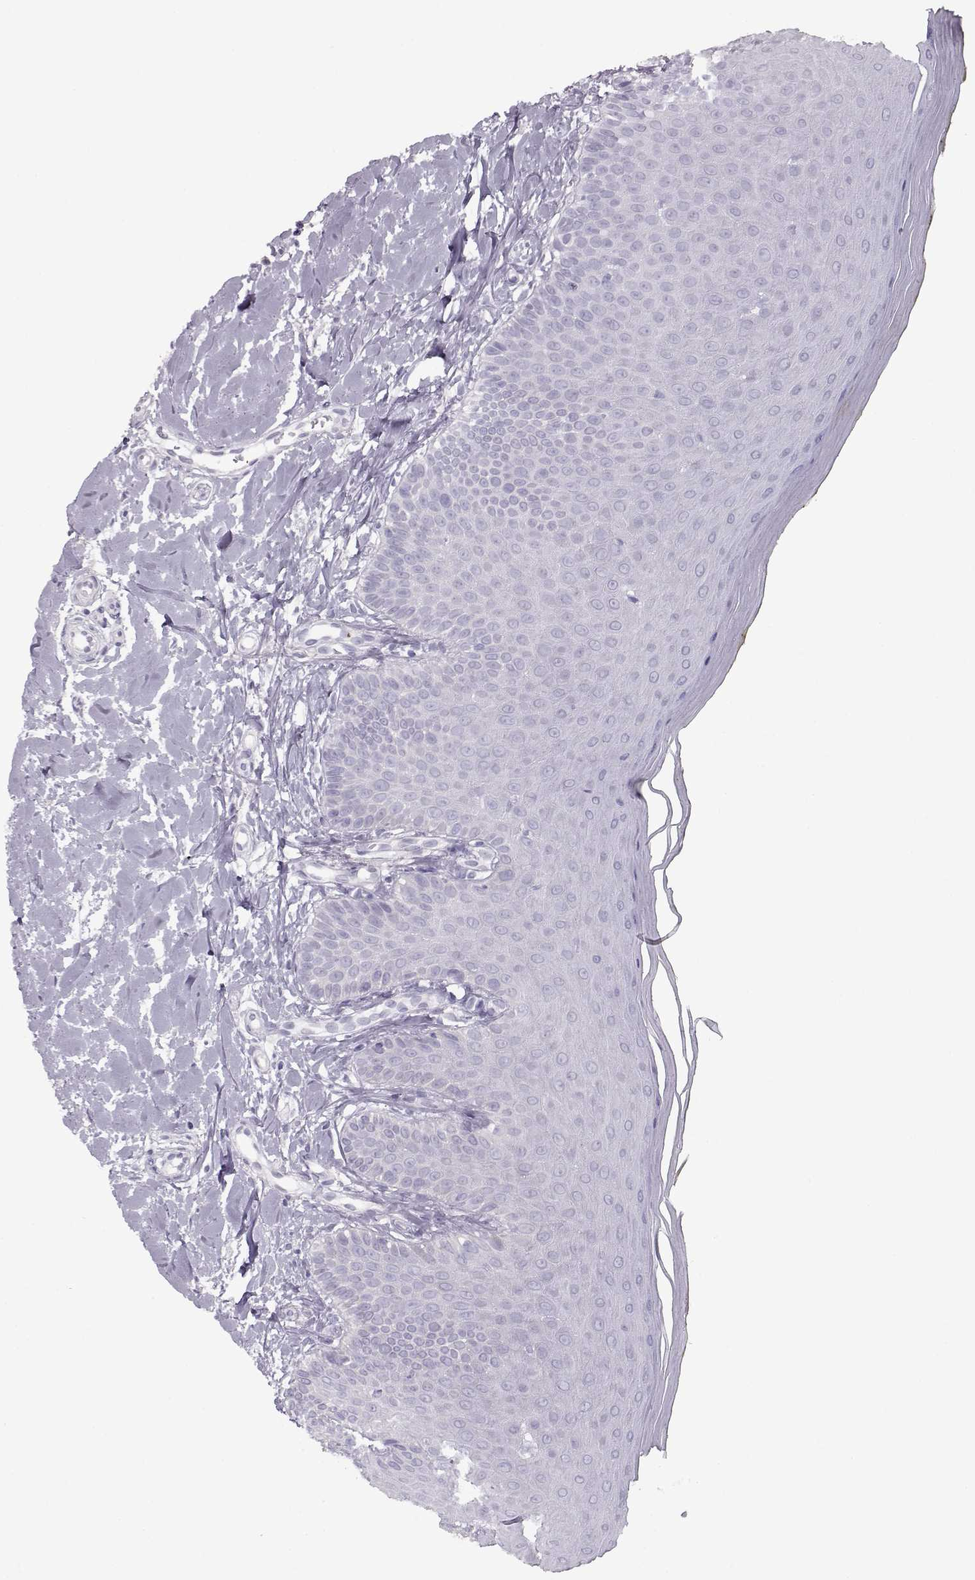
{"staining": {"intensity": "negative", "quantity": "none", "location": "none"}, "tissue": "oral mucosa", "cell_type": "Squamous epithelial cells", "image_type": "normal", "snomed": [{"axis": "morphology", "description": "Normal tissue, NOS"}, {"axis": "topography", "description": "Oral tissue"}], "caption": "The histopathology image displays no significant positivity in squamous epithelial cells of oral mucosa. (Brightfield microscopy of DAB (3,3'-diaminobenzidine) immunohistochemistry (IHC) at high magnification).", "gene": "KLF17", "patient": {"sex": "female", "age": 43}}